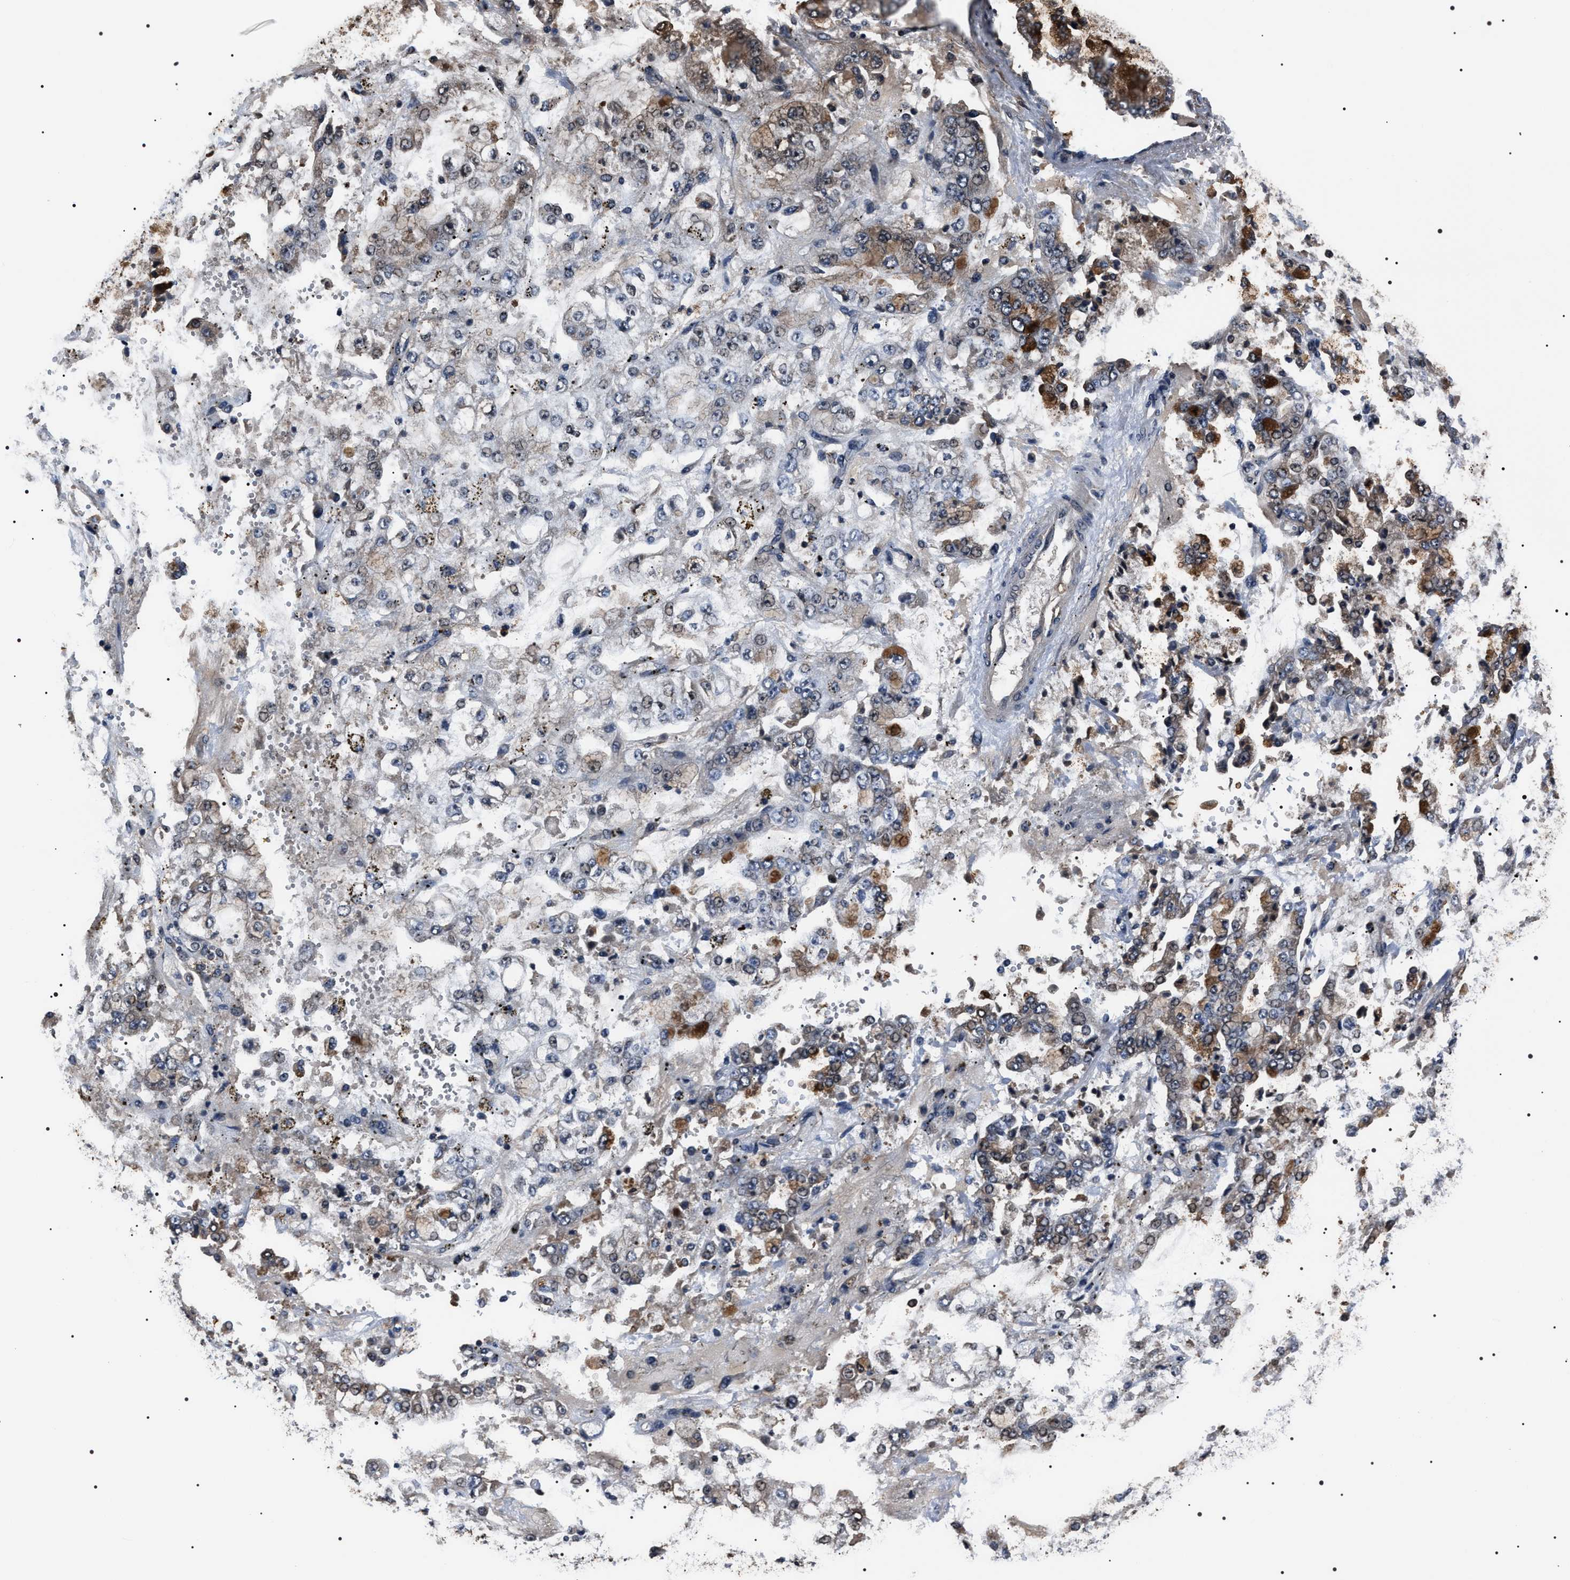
{"staining": {"intensity": "moderate", "quantity": "25%-75%", "location": "cytoplasmic/membranous"}, "tissue": "stomach cancer", "cell_type": "Tumor cells", "image_type": "cancer", "snomed": [{"axis": "morphology", "description": "Adenocarcinoma, NOS"}, {"axis": "topography", "description": "Stomach"}], "caption": "Stomach adenocarcinoma stained for a protein (brown) displays moderate cytoplasmic/membranous positive staining in approximately 25%-75% of tumor cells.", "gene": "SIPA1", "patient": {"sex": "male", "age": 76}}